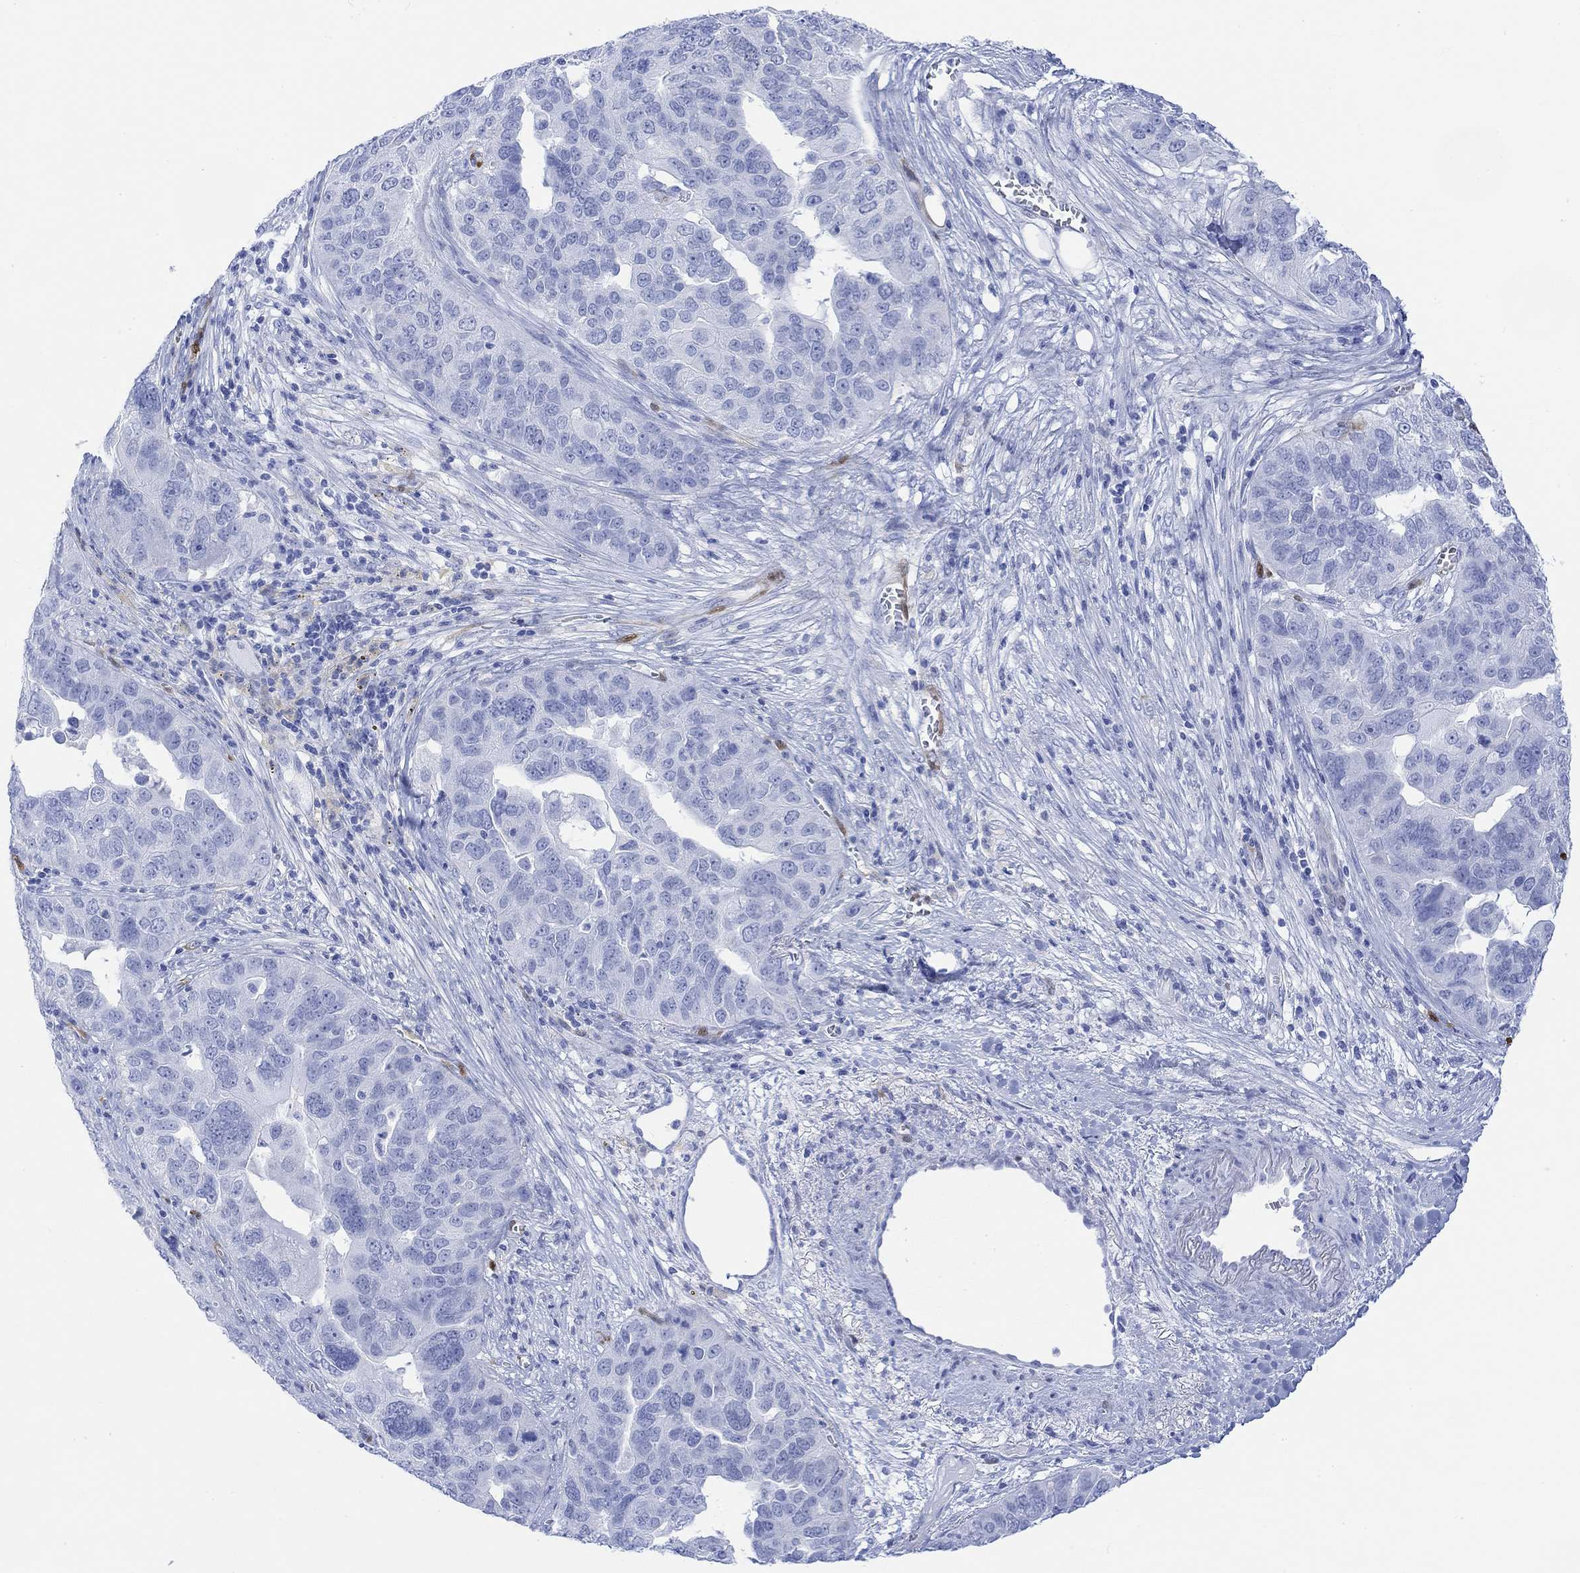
{"staining": {"intensity": "negative", "quantity": "none", "location": "none"}, "tissue": "ovarian cancer", "cell_type": "Tumor cells", "image_type": "cancer", "snomed": [{"axis": "morphology", "description": "Carcinoma, endometroid"}, {"axis": "topography", "description": "Soft tissue"}, {"axis": "topography", "description": "Ovary"}], "caption": "An image of human ovarian cancer is negative for staining in tumor cells.", "gene": "TPPP3", "patient": {"sex": "female", "age": 52}}